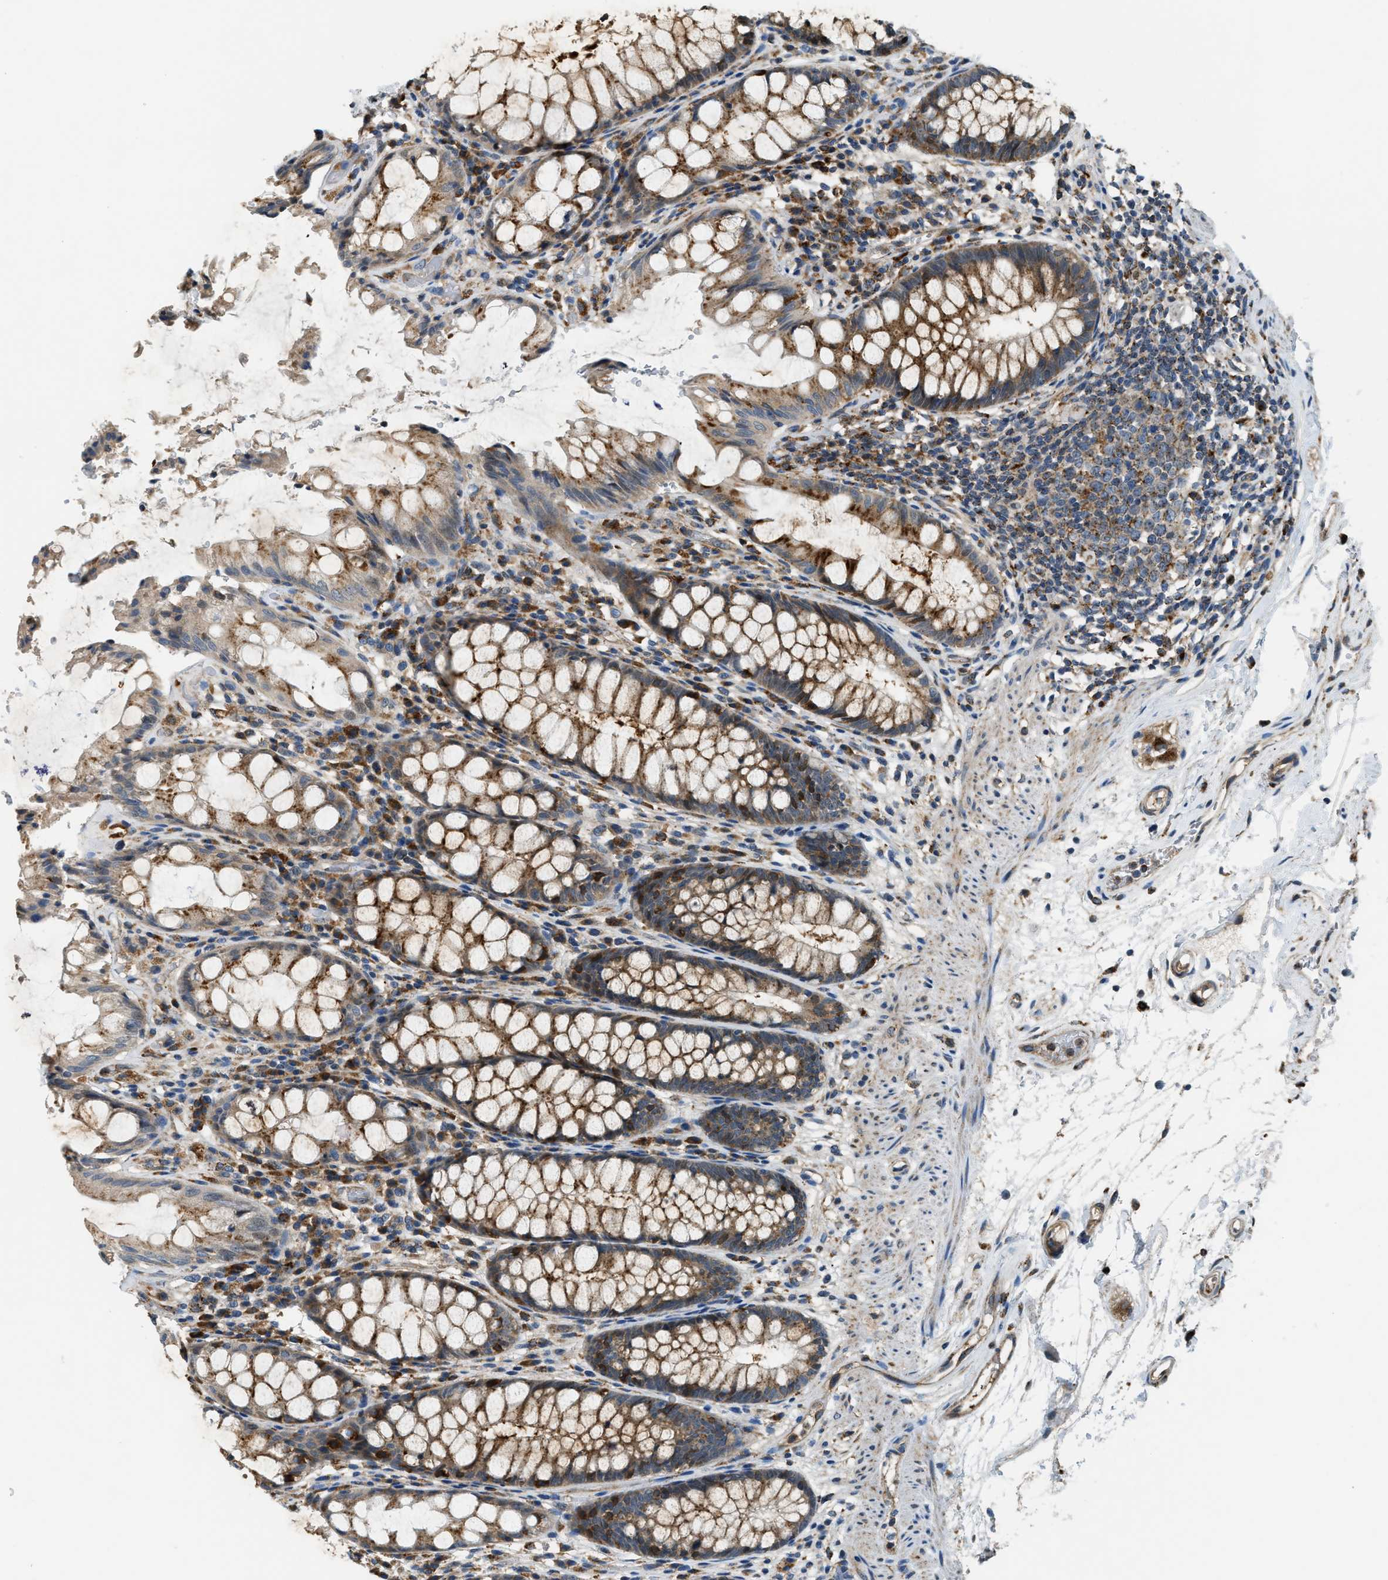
{"staining": {"intensity": "moderate", "quantity": ">75%", "location": "cytoplasmic/membranous"}, "tissue": "rectum", "cell_type": "Glandular cells", "image_type": "normal", "snomed": [{"axis": "morphology", "description": "Normal tissue, NOS"}, {"axis": "topography", "description": "Rectum"}], "caption": "Immunohistochemical staining of normal human rectum reveals medium levels of moderate cytoplasmic/membranous positivity in about >75% of glandular cells. (DAB (3,3'-diaminobenzidine) = brown stain, brightfield microscopy at high magnification).", "gene": "STARD3NL", "patient": {"sex": "male", "age": 64}}